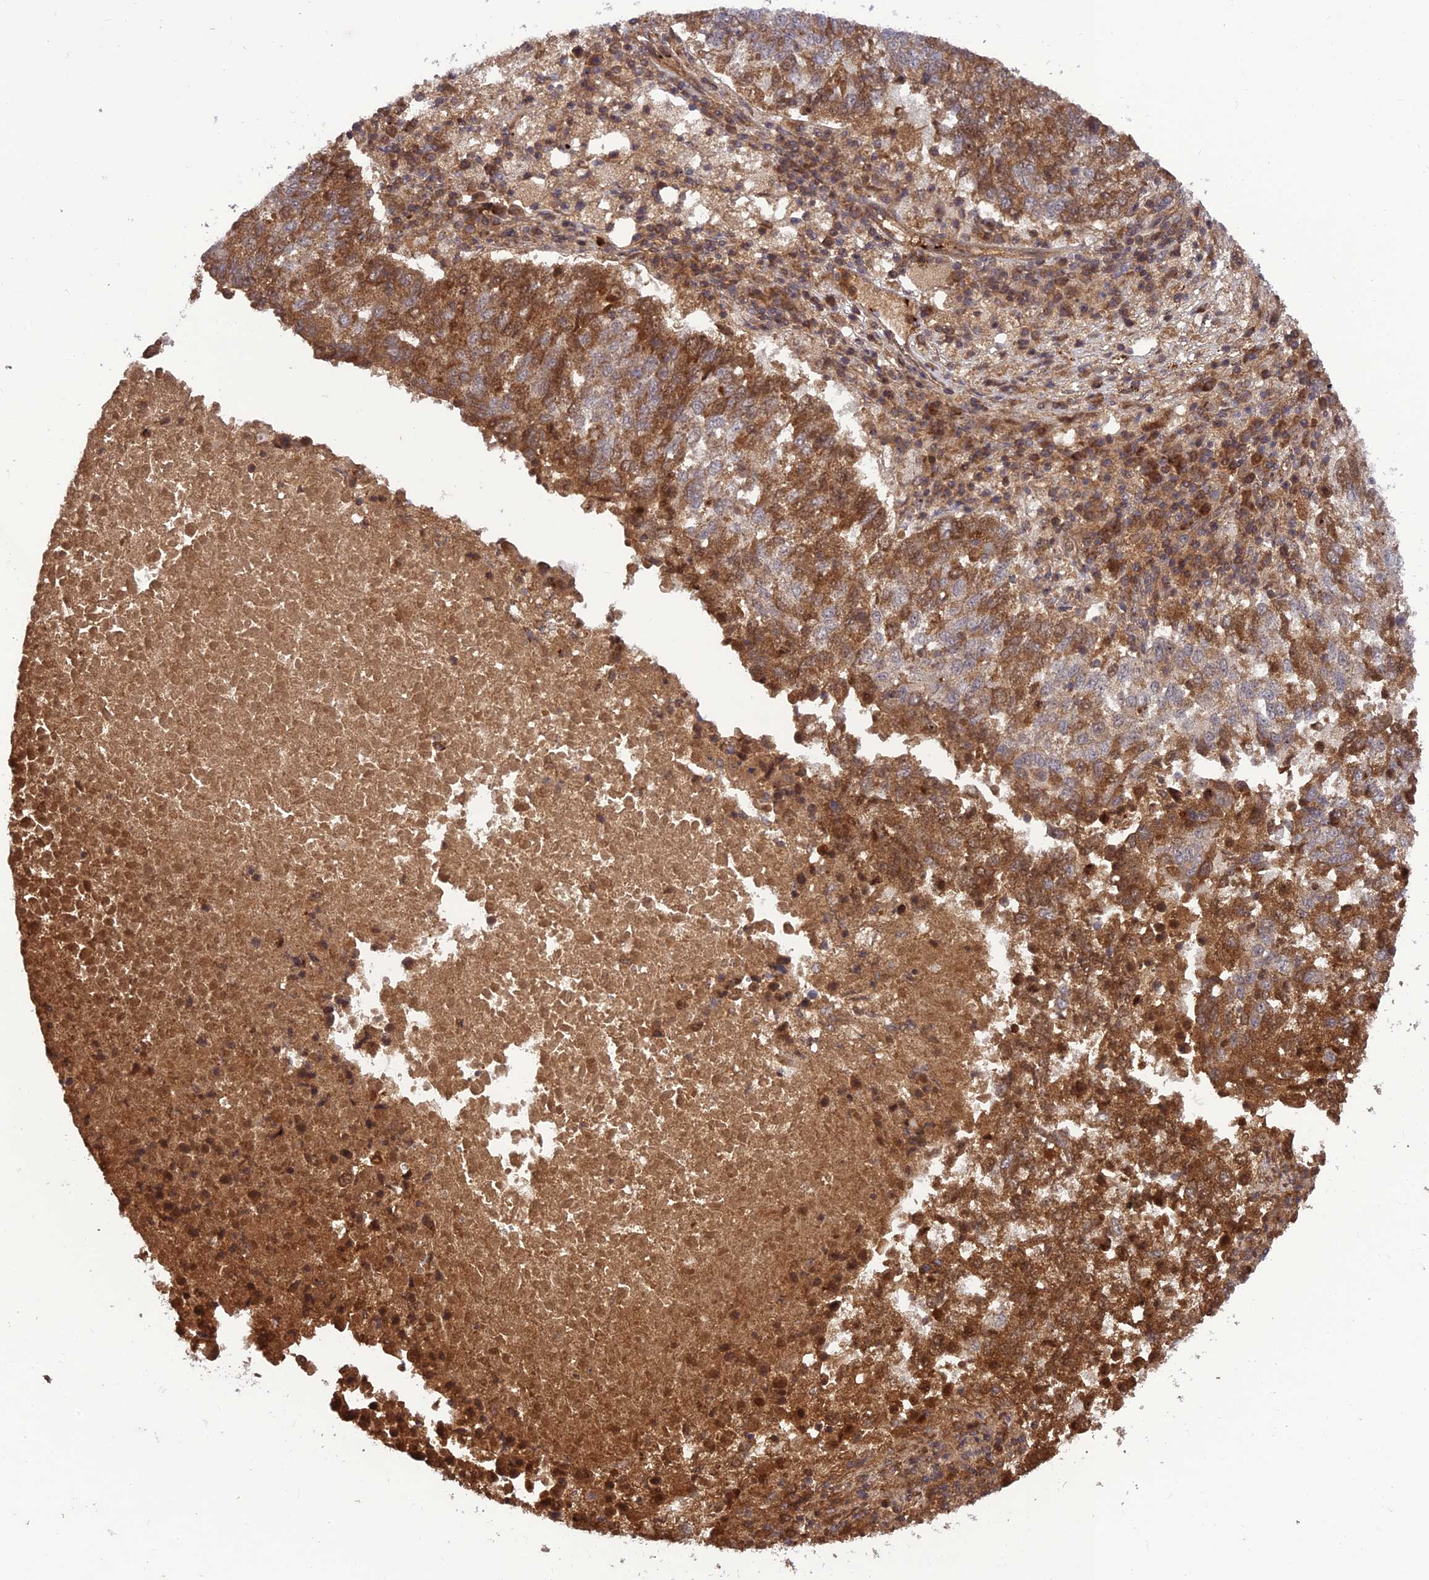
{"staining": {"intensity": "moderate", "quantity": ">75%", "location": "cytoplasmic/membranous"}, "tissue": "lung cancer", "cell_type": "Tumor cells", "image_type": "cancer", "snomed": [{"axis": "morphology", "description": "Squamous cell carcinoma, NOS"}, {"axis": "topography", "description": "Lung"}], "caption": "Immunohistochemical staining of lung squamous cell carcinoma shows medium levels of moderate cytoplasmic/membranous positivity in approximately >75% of tumor cells. Using DAB (3,3'-diaminobenzidine) (brown) and hematoxylin (blue) stains, captured at high magnification using brightfield microscopy.", "gene": "NDUFC1", "patient": {"sex": "male", "age": 73}}